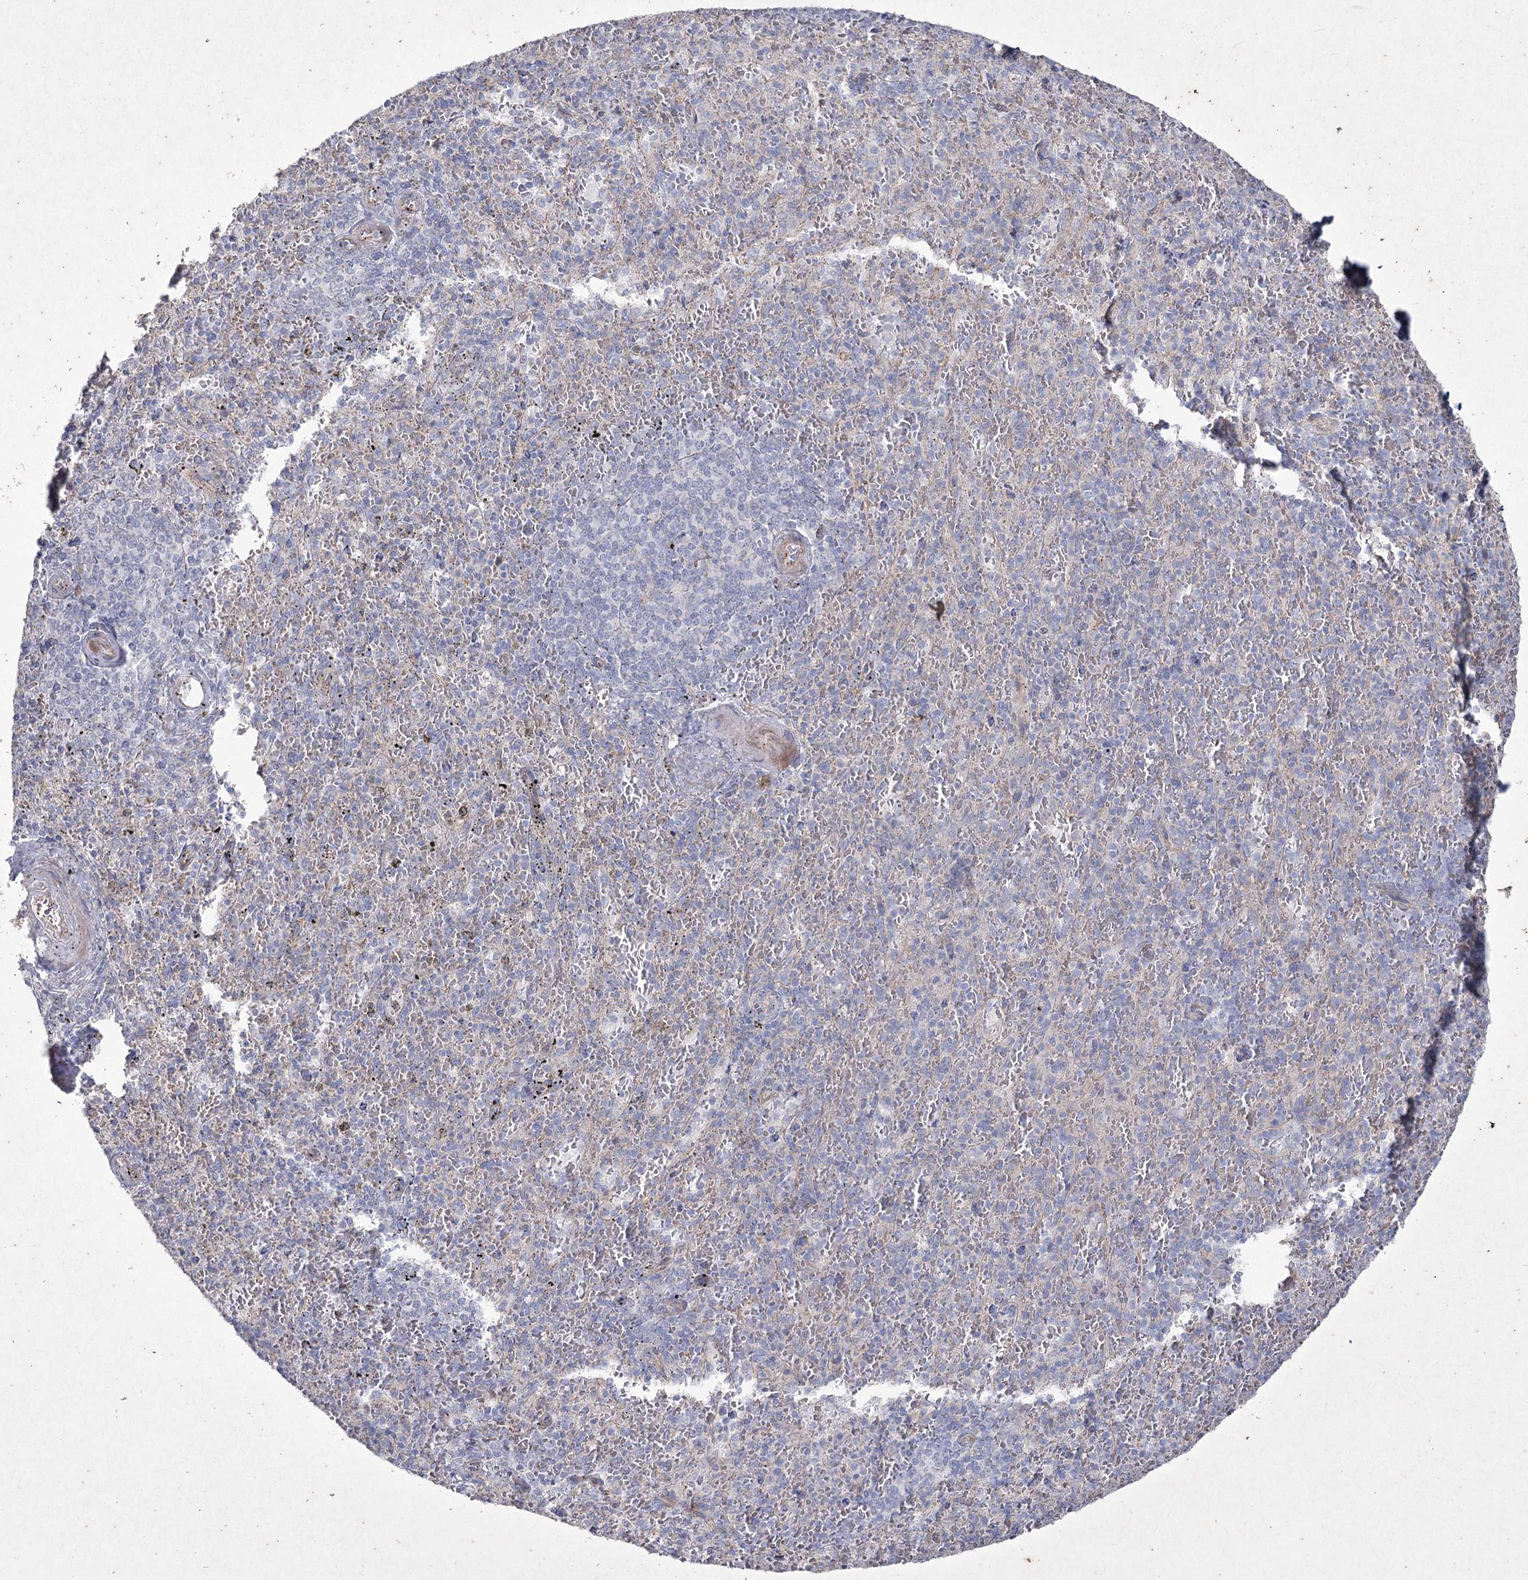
{"staining": {"intensity": "negative", "quantity": "none", "location": "none"}, "tissue": "spleen", "cell_type": "Cells in red pulp", "image_type": "normal", "snomed": [{"axis": "morphology", "description": "Normal tissue, NOS"}, {"axis": "topography", "description": "Spleen"}], "caption": "IHC micrograph of unremarkable human spleen stained for a protein (brown), which reveals no positivity in cells in red pulp.", "gene": "LDLRAD3", "patient": {"sex": "male", "age": 82}}